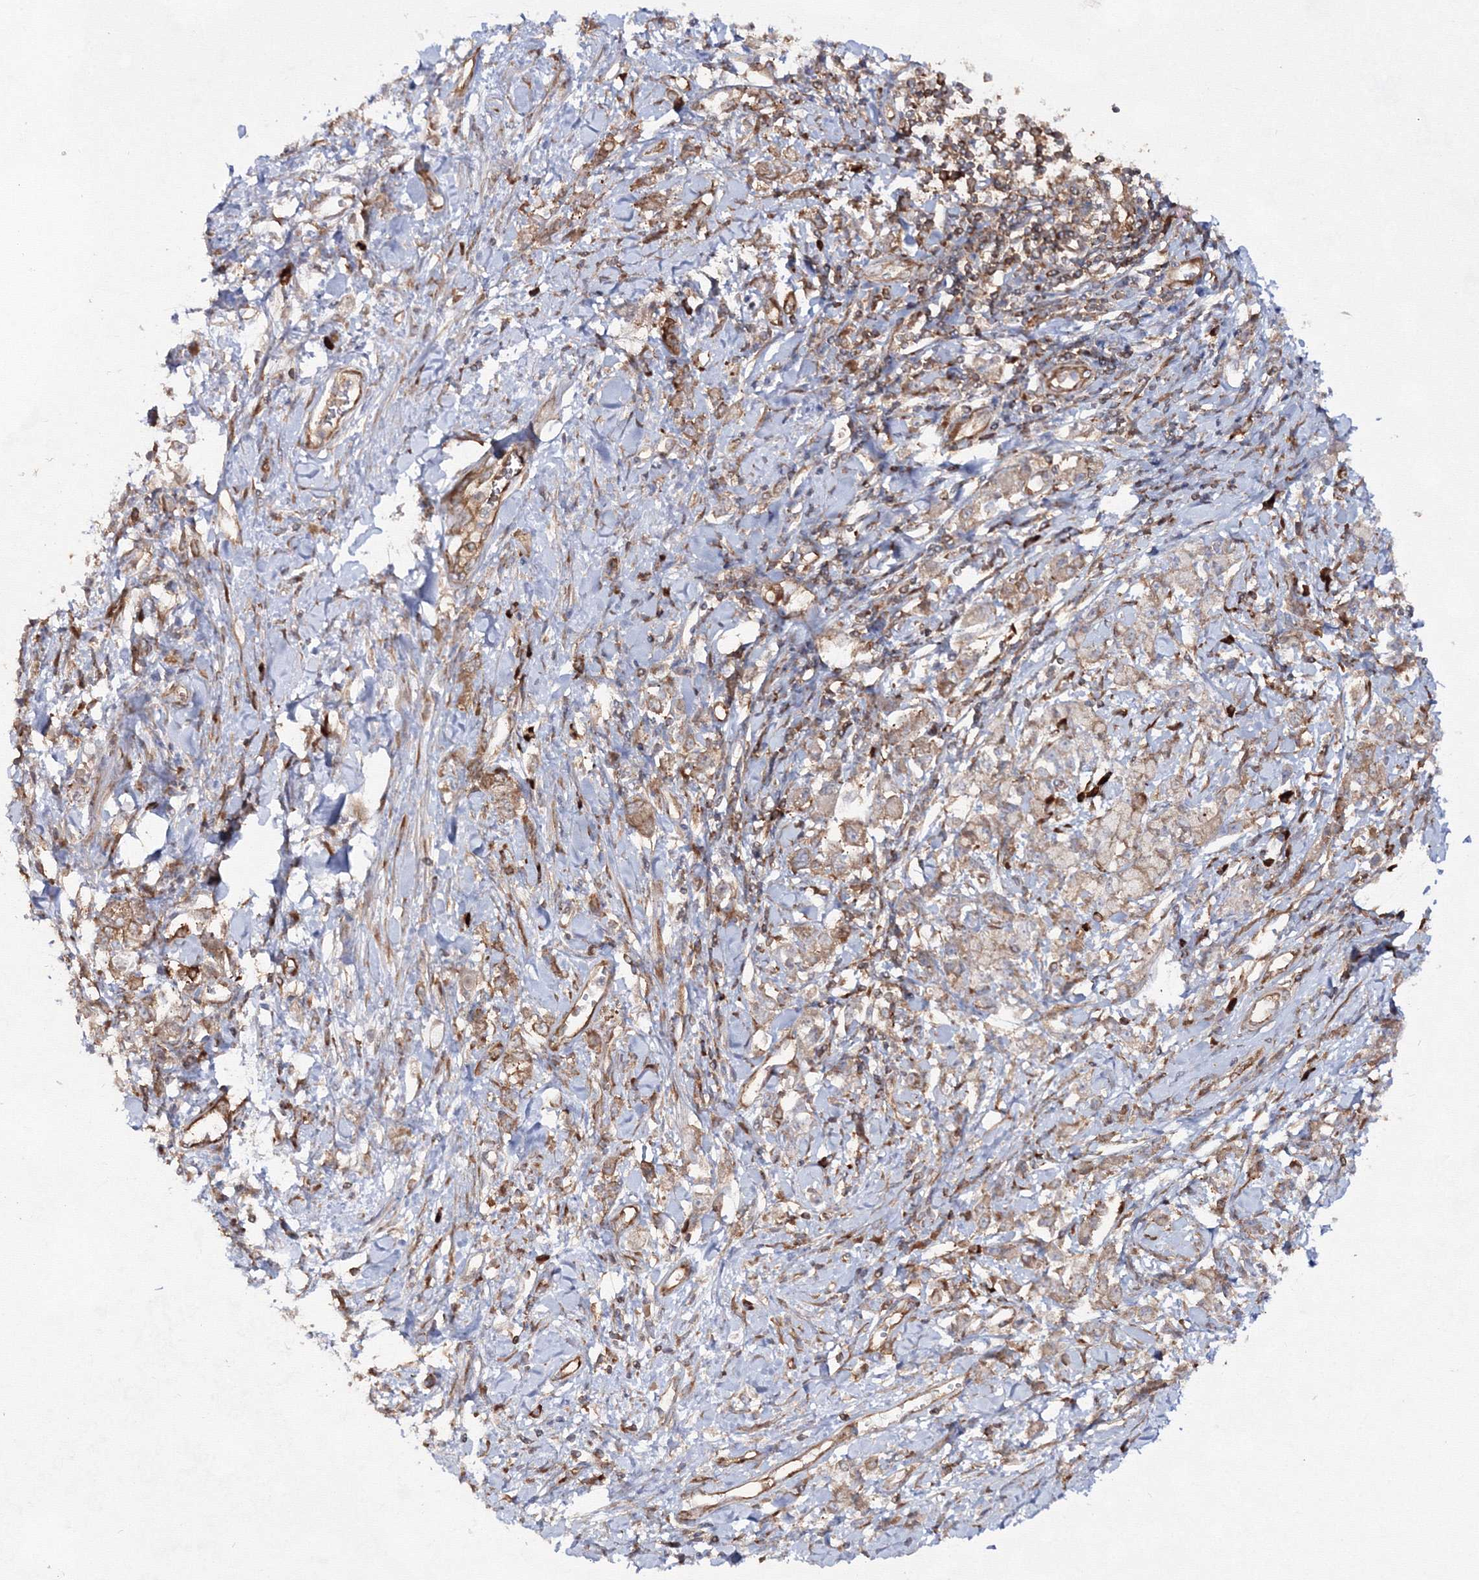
{"staining": {"intensity": "moderate", "quantity": ">75%", "location": "cytoplasmic/membranous"}, "tissue": "stomach cancer", "cell_type": "Tumor cells", "image_type": "cancer", "snomed": [{"axis": "morphology", "description": "Adenocarcinoma, NOS"}, {"axis": "topography", "description": "Stomach"}], "caption": "IHC image of neoplastic tissue: stomach cancer stained using immunohistochemistry (IHC) shows medium levels of moderate protein expression localized specifically in the cytoplasmic/membranous of tumor cells, appearing as a cytoplasmic/membranous brown color.", "gene": "HARS1", "patient": {"sex": "female", "age": 76}}